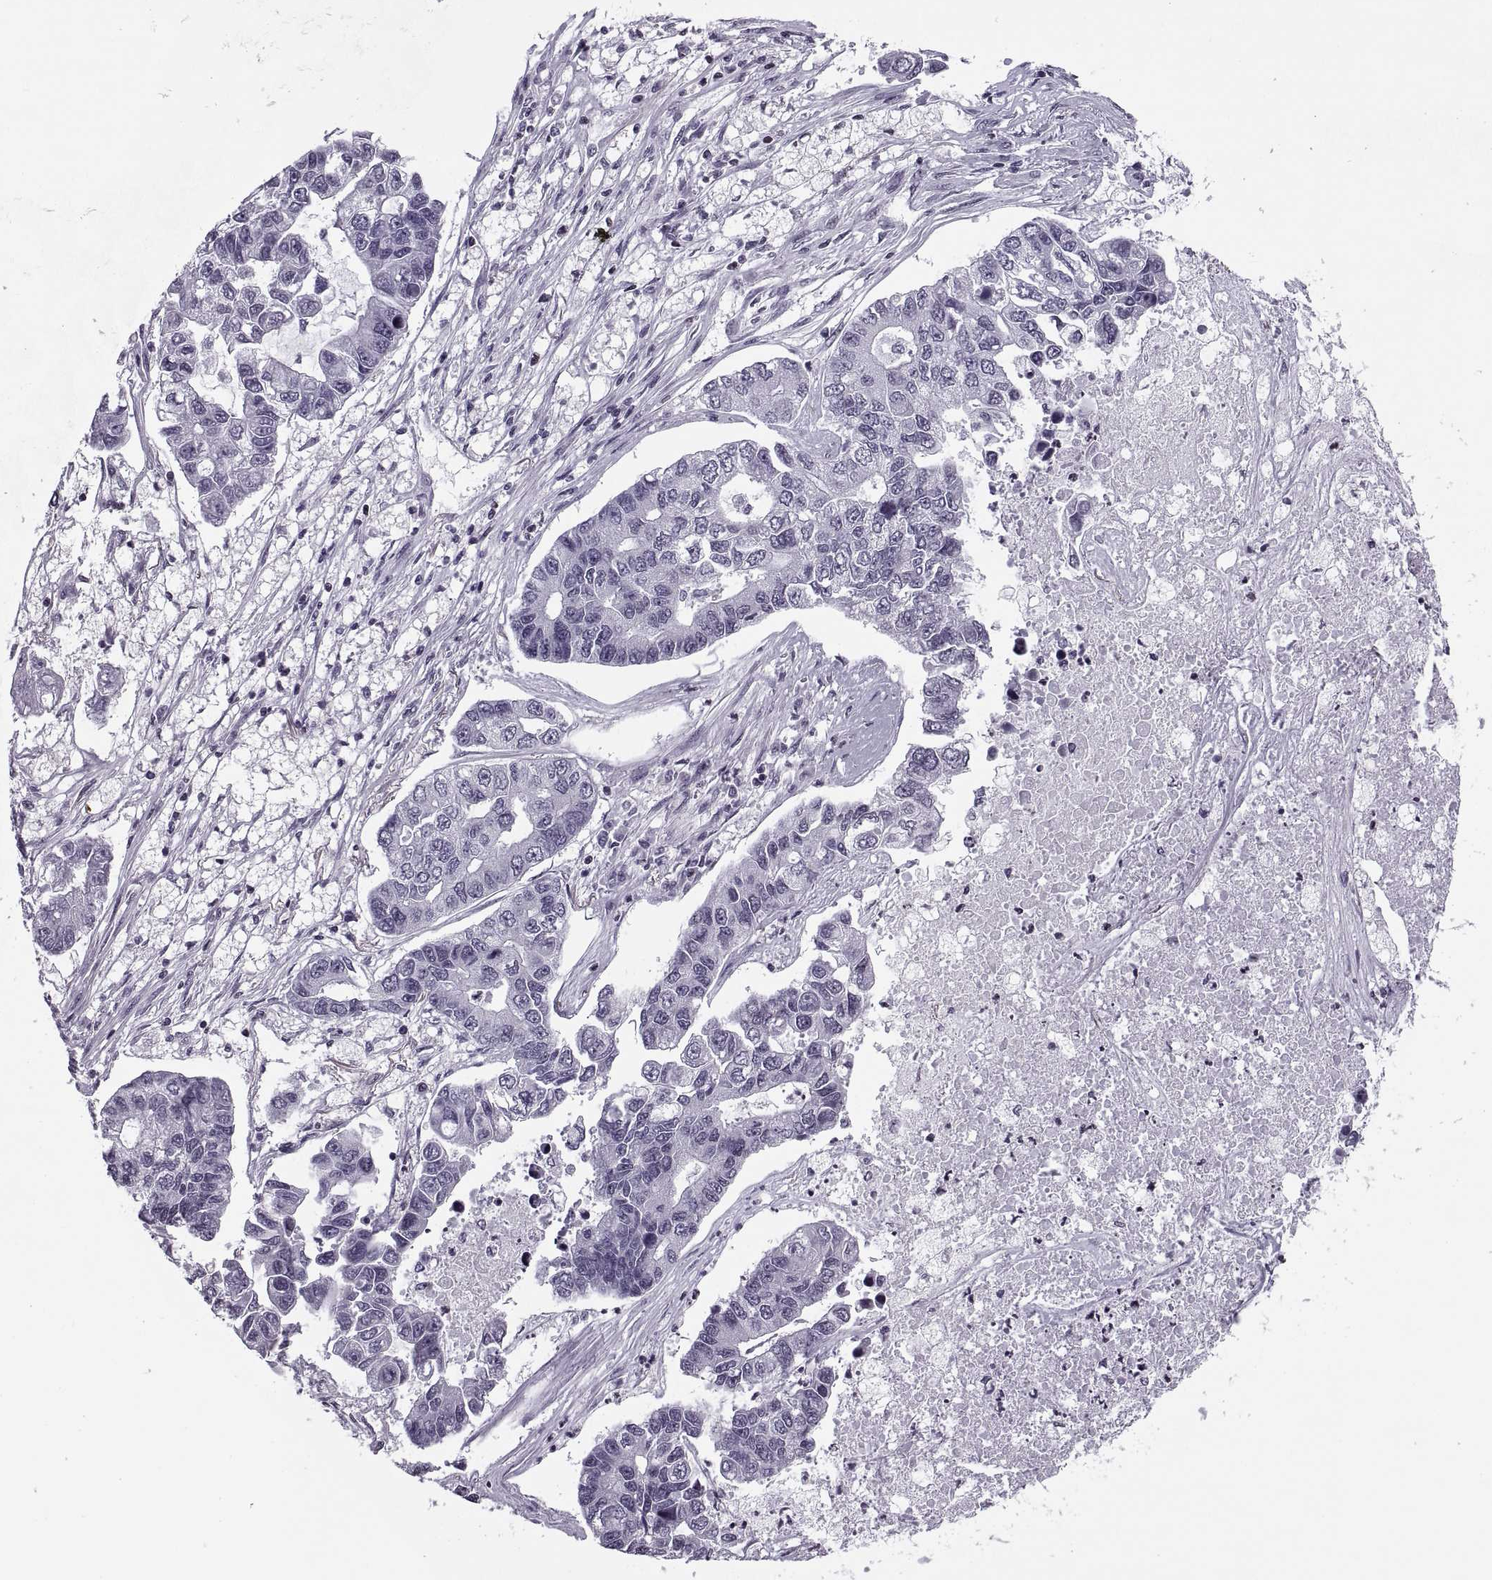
{"staining": {"intensity": "negative", "quantity": "none", "location": "none"}, "tissue": "lung cancer", "cell_type": "Tumor cells", "image_type": "cancer", "snomed": [{"axis": "morphology", "description": "Adenocarcinoma, NOS"}, {"axis": "topography", "description": "Bronchus"}, {"axis": "topography", "description": "Lung"}], "caption": "The IHC photomicrograph has no significant staining in tumor cells of lung adenocarcinoma tissue.", "gene": "H1-8", "patient": {"sex": "female", "age": 51}}